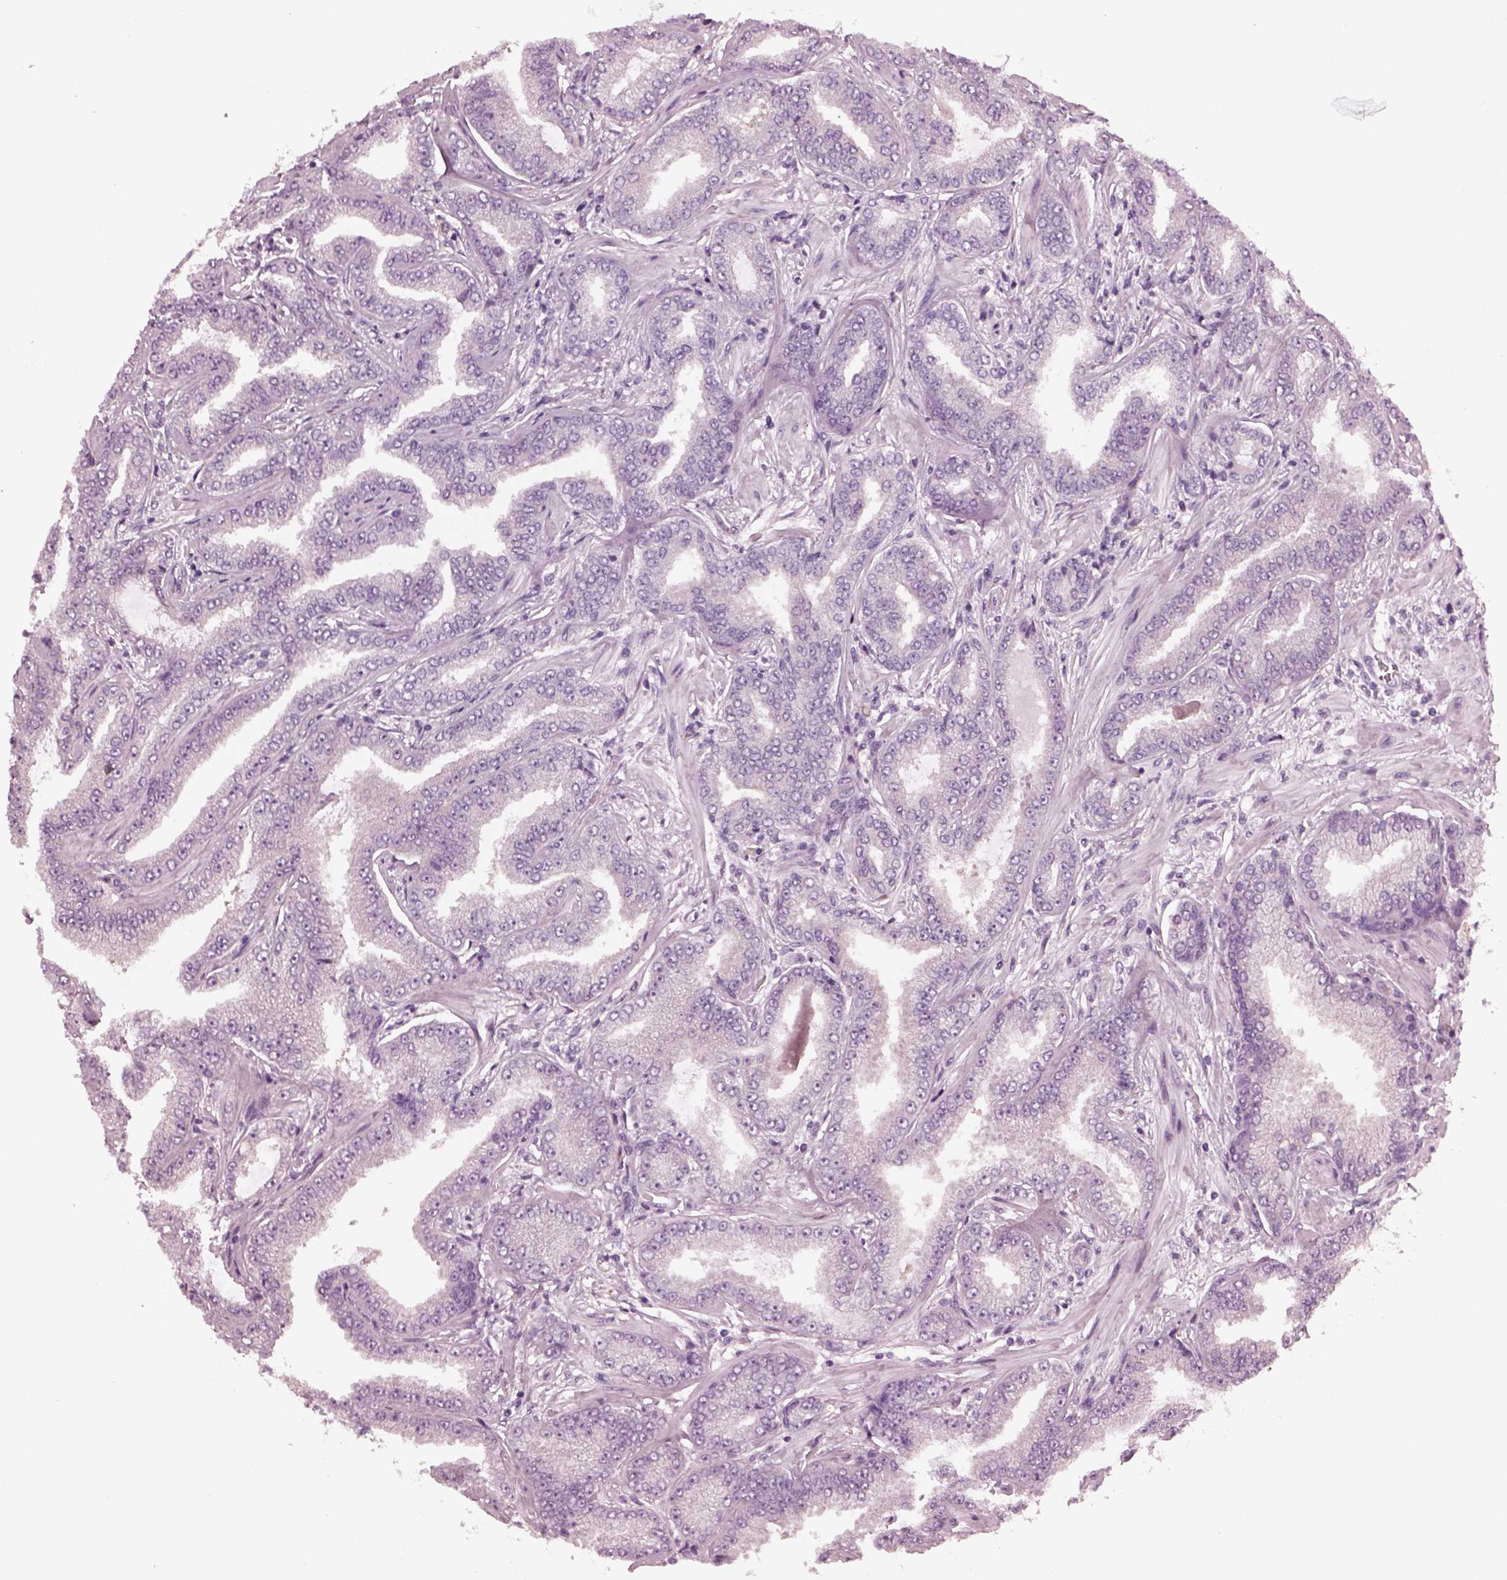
{"staining": {"intensity": "negative", "quantity": "none", "location": "none"}, "tissue": "prostate cancer", "cell_type": "Tumor cells", "image_type": "cancer", "snomed": [{"axis": "morphology", "description": "Adenocarcinoma, Low grade"}, {"axis": "topography", "description": "Prostate"}], "caption": "A micrograph of prostate cancer (adenocarcinoma (low-grade)) stained for a protein exhibits no brown staining in tumor cells. (DAB IHC, high magnification).", "gene": "SHTN1", "patient": {"sex": "male", "age": 55}}